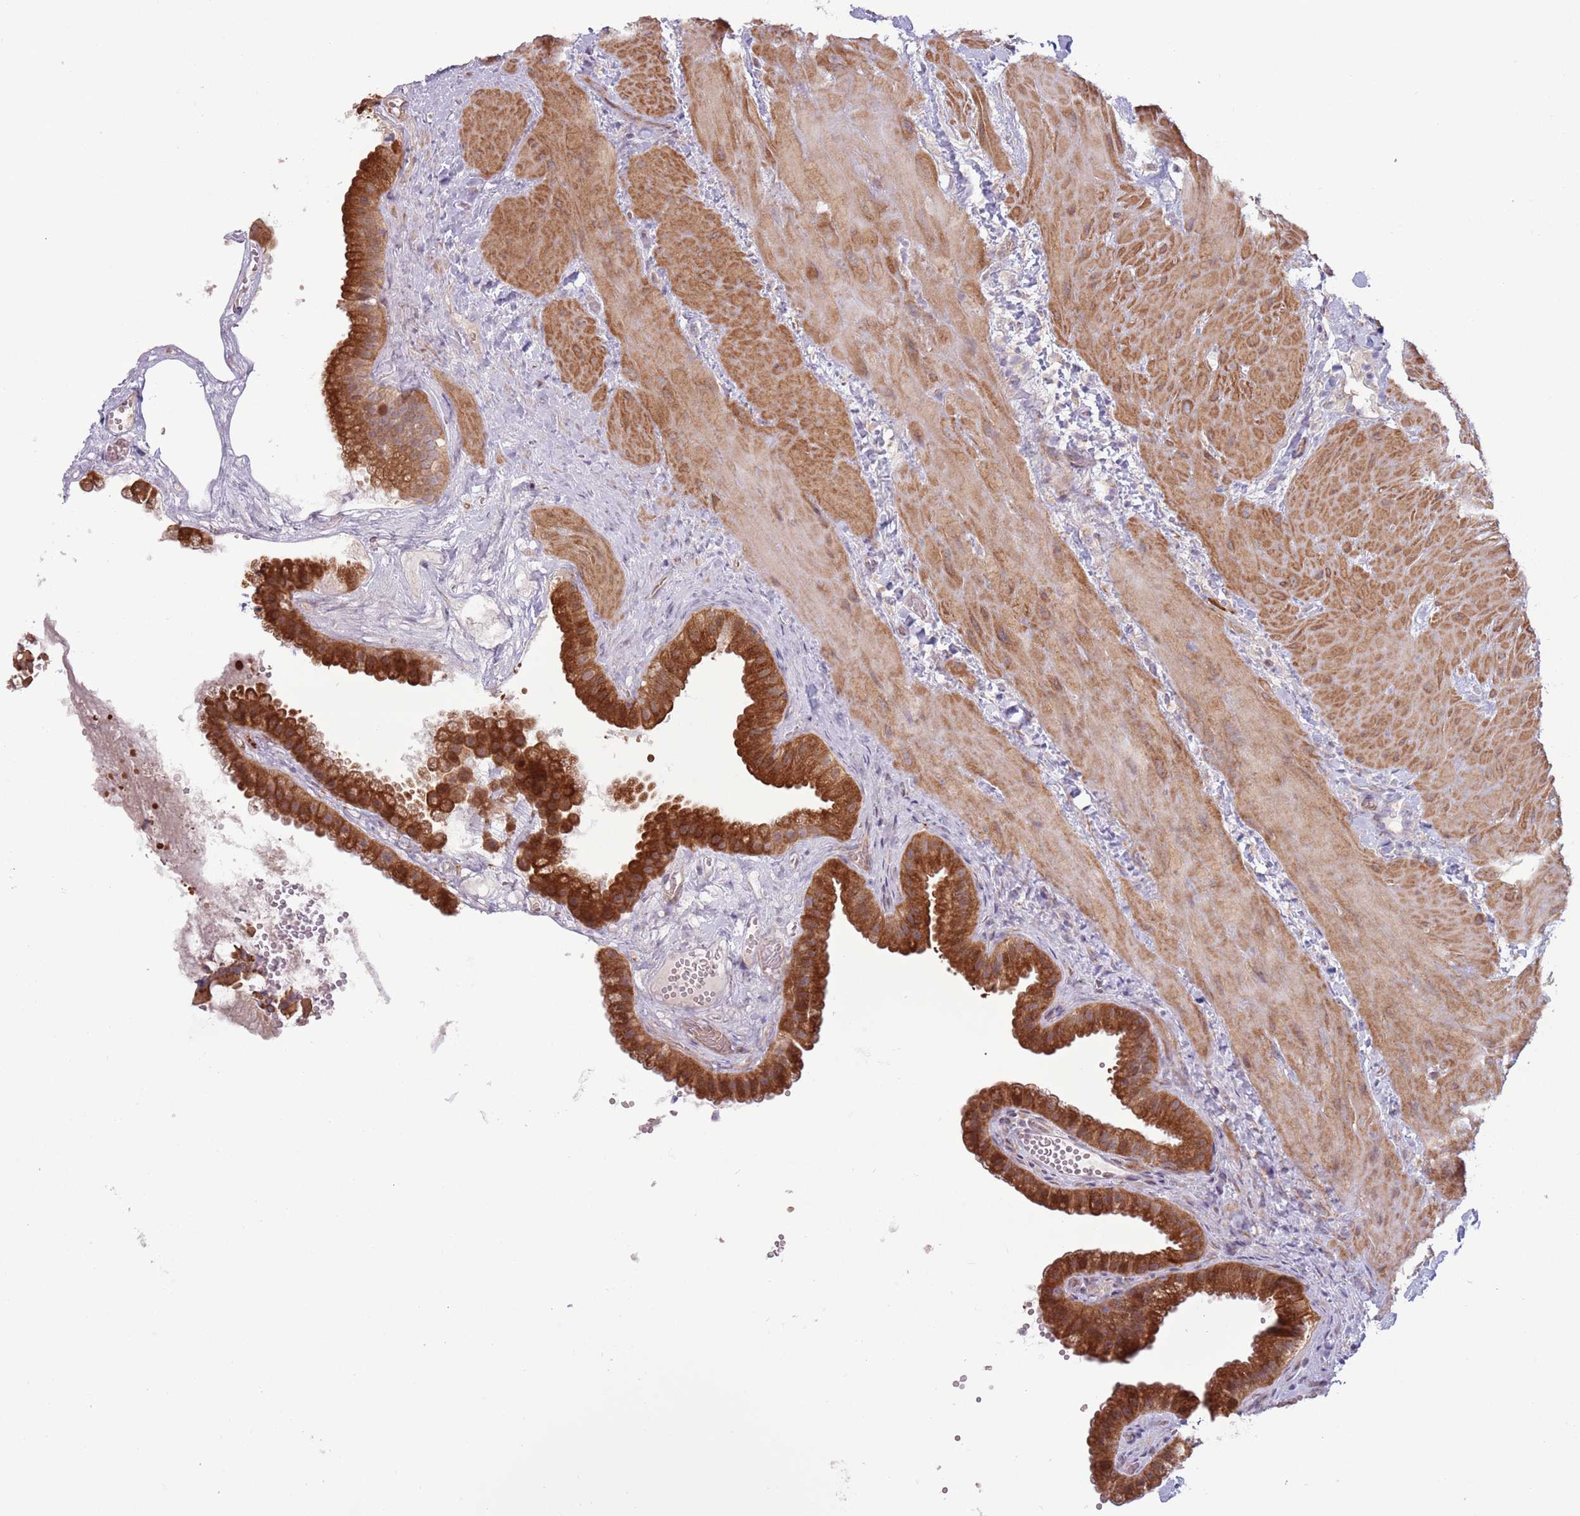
{"staining": {"intensity": "strong", "quantity": "25%-75%", "location": "cytoplasmic/membranous"}, "tissue": "gallbladder", "cell_type": "Glandular cells", "image_type": "normal", "snomed": [{"axis": "morphology", "description": "Normal tissue, NOS"}, {"axis": "topography", "description": "Gallbladder"}], "caption": "Strong cytoplasmic/membranous expression for a protein is identified in about 25%-75% of glandular cells of unremarkable gallbladder using immunohistochemistry (IHC).", "gene": "CCDC150", "patient": {"sex": "male", "age": 55}}